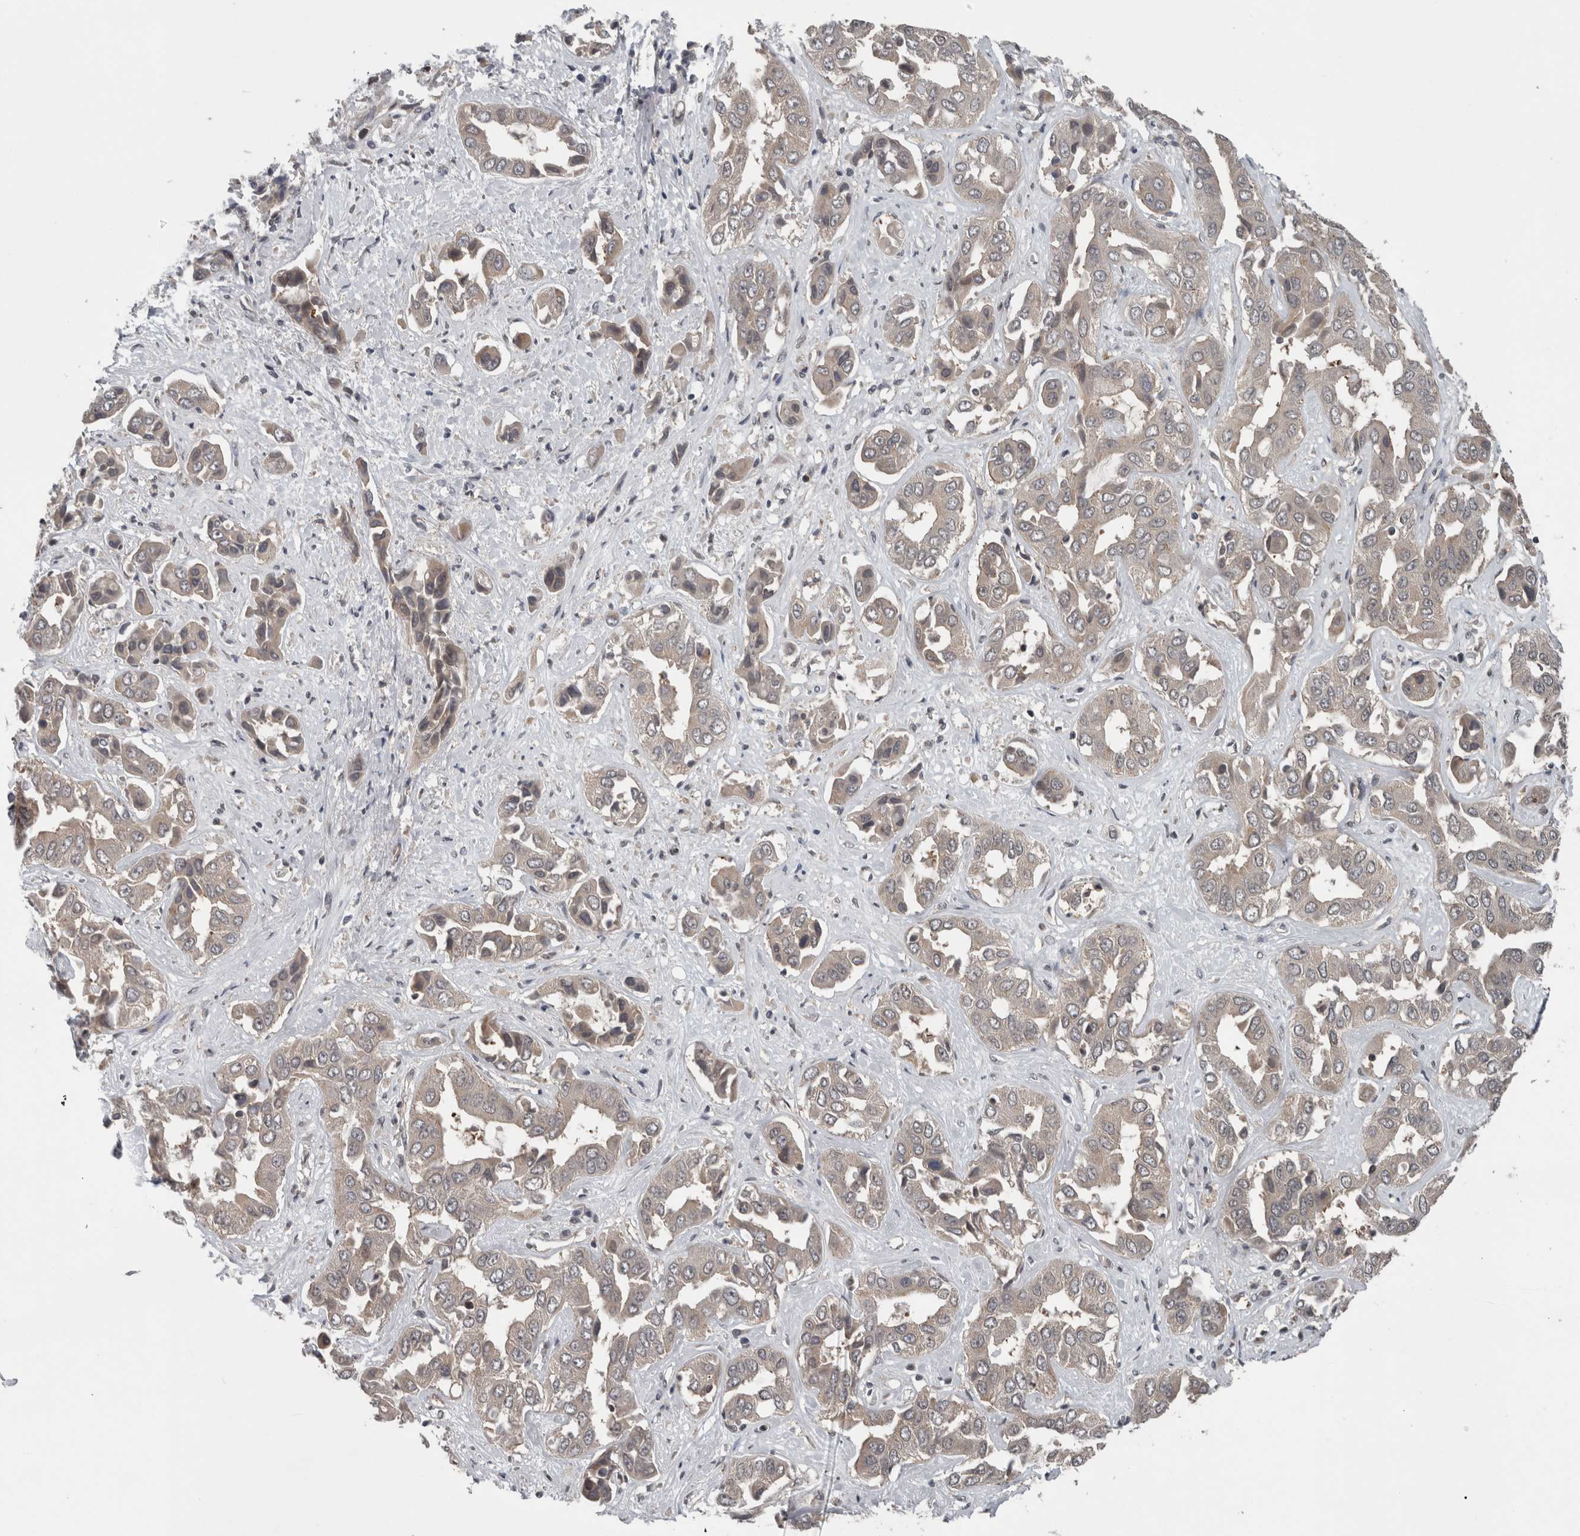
{"staining": {"intensity": "weak", "quantity": "<25%", "location": "cytoplasmic/membranous"}, "tissue": "liver cancer", "cell_type": "Tumor cells", "image_type": "cancer", "snomed": [{"axis": "morphology", "description": "Cholangiocarcinoma"}, {"axis": "topography", "description": "Liver"}], "caption": "The image reveals no significant staining in tumor cells of liver cancer.", "gene": "ENY2", "patient": {"sex": "female", "age": 52}}